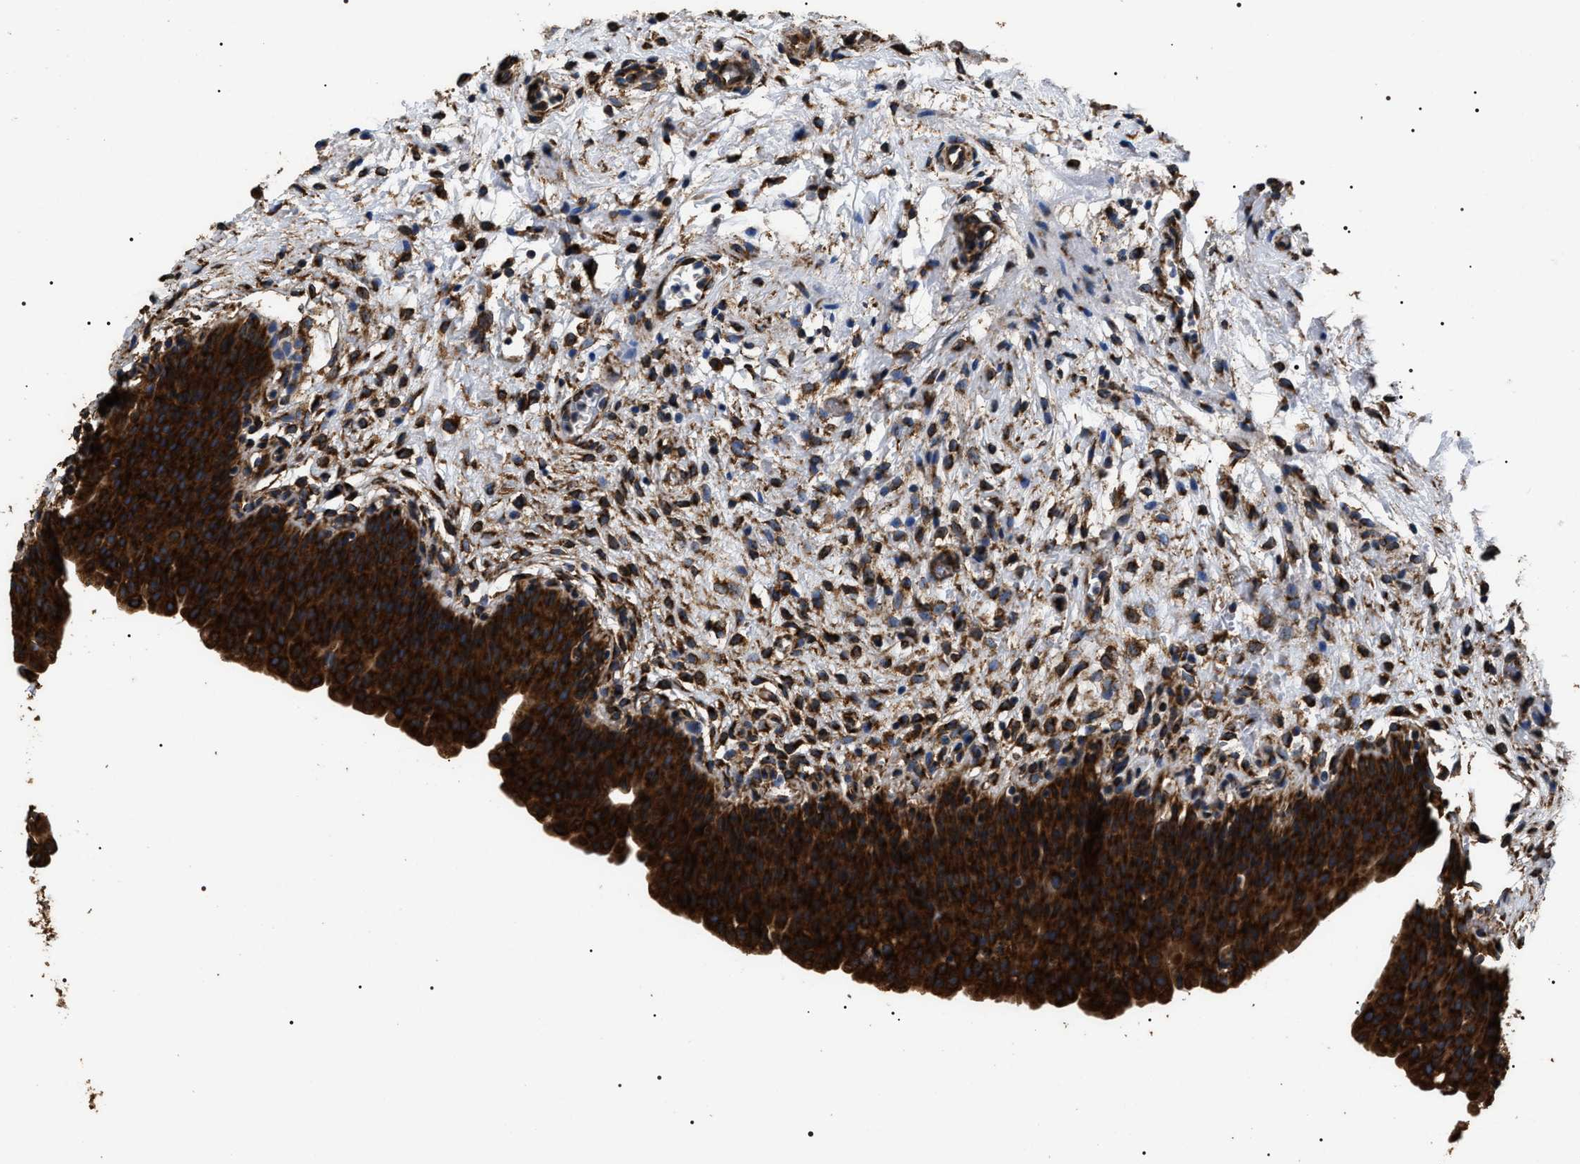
{"staining": {"intensity": "strong", "quantity": ">75%", "location": "cytoplasmic/membranous"}, "tissue": "urinary bladder", "cell_type": "Urothelial cells", "image_type": "normal", "snomed": [{"axis": "morphology", "description": "Normal tissue, NOS"}, {"axis": "topography", "description": "Urinary bladder"}], "caption": "Human urinary bladder stained for a protein (brown) reveals strong cytoplasmic/membranous positive positivity in approximately >75% of urothelial cells.", "gene": "KTN1", "patient": {"sex": "male", "age": 37}}